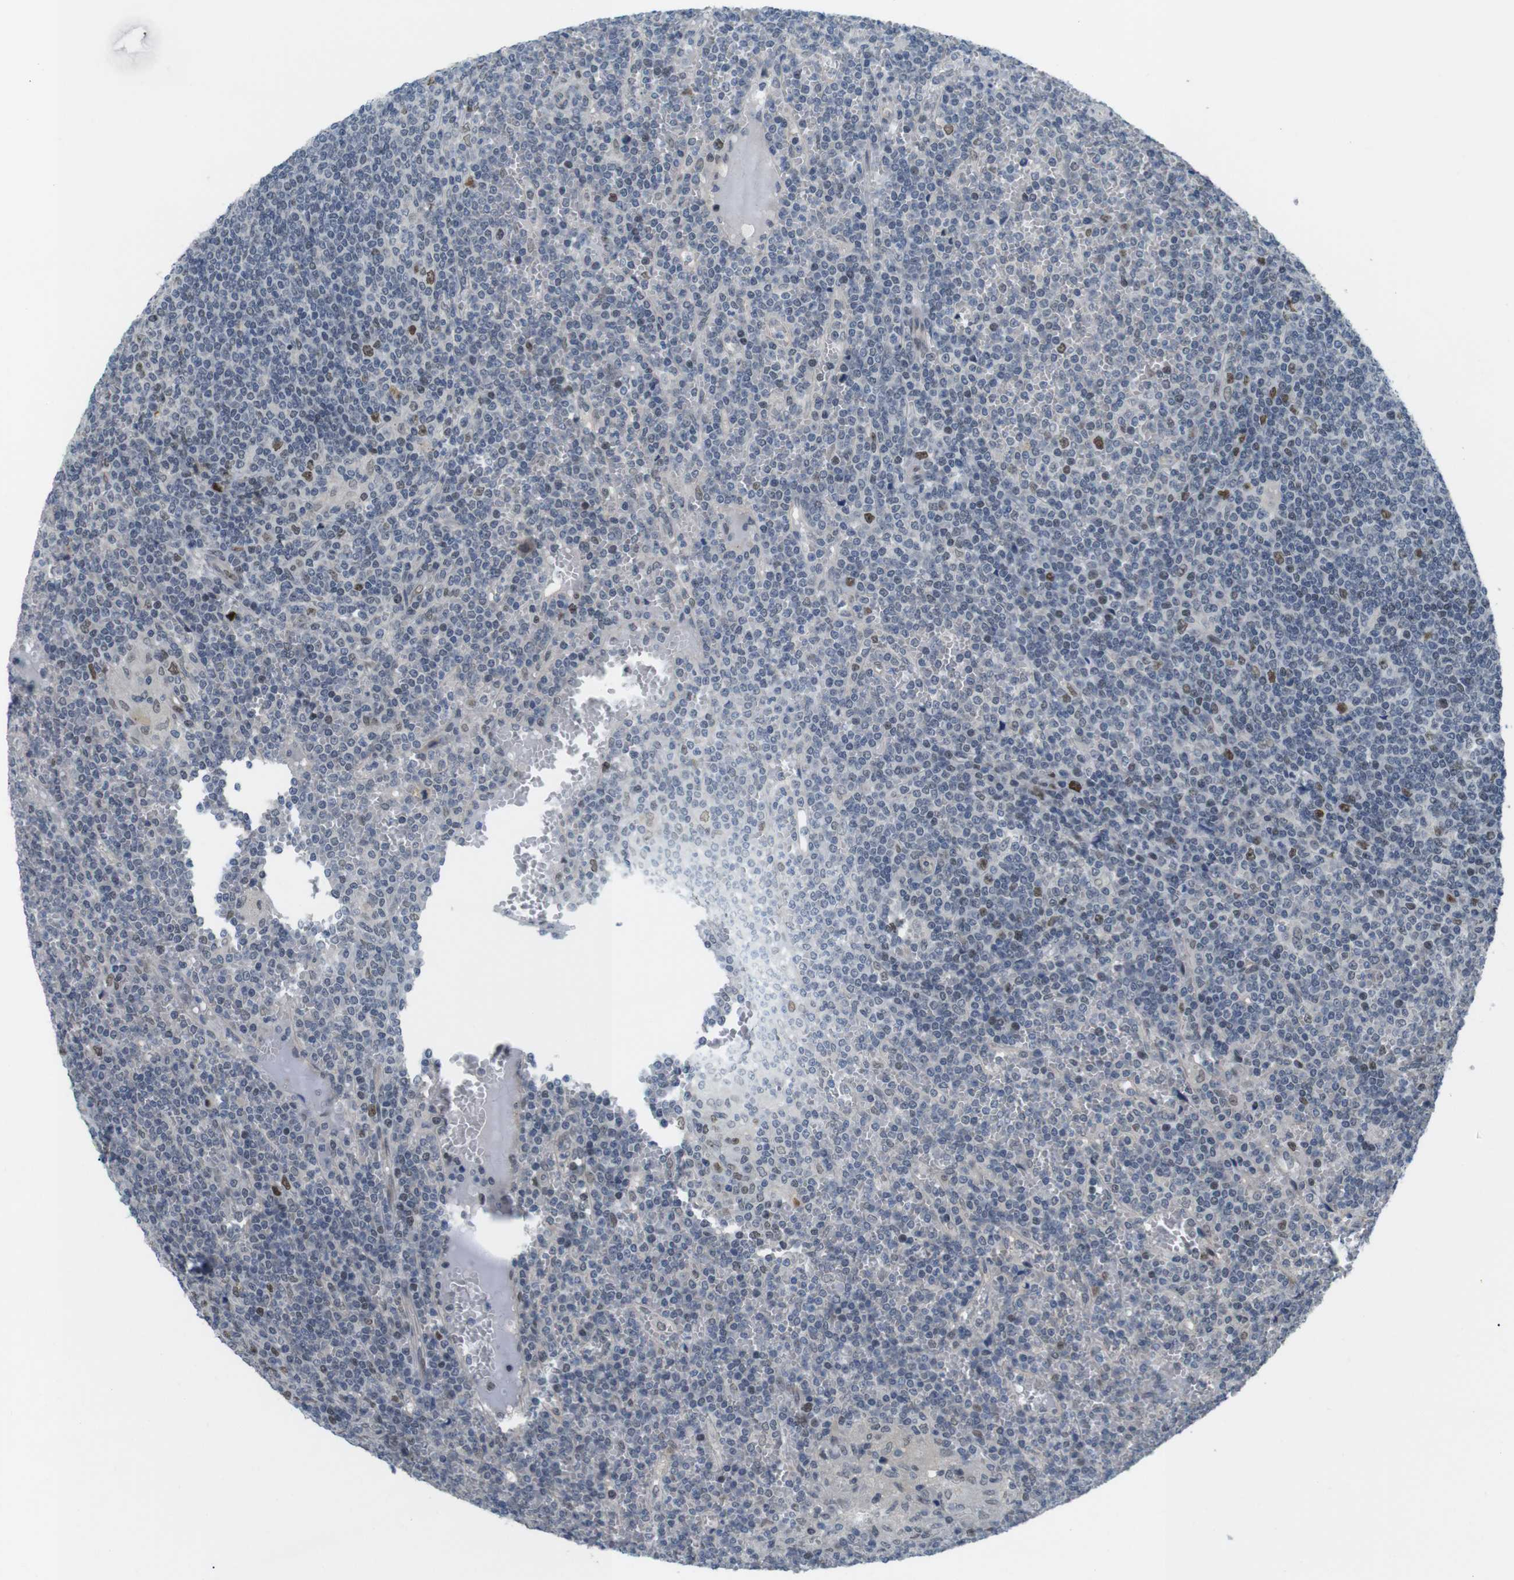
{"staining": {"intensity": "moderate", "quantity": "<25%", "location": "nuclear"}, "tissue": "lymphoma", "cell_type": "Tumor cells", "image_type": "cancer", "snomed": [{"axis": "morphology", "description": "Malignant lymphoma, non-Hodgkin's type, Low grade"}, {"axis": "topography", "description": "Spleen"}], "caption": "Low-grade malignant lymphoma, non-Hodgkin's type tissue demonstrates moderate nuclear positivity in about <25% of tumor cells, visualized by immunohistochemistry.", "gene": "SMCO2", "patient": {"sex": "female", "age": 19}}